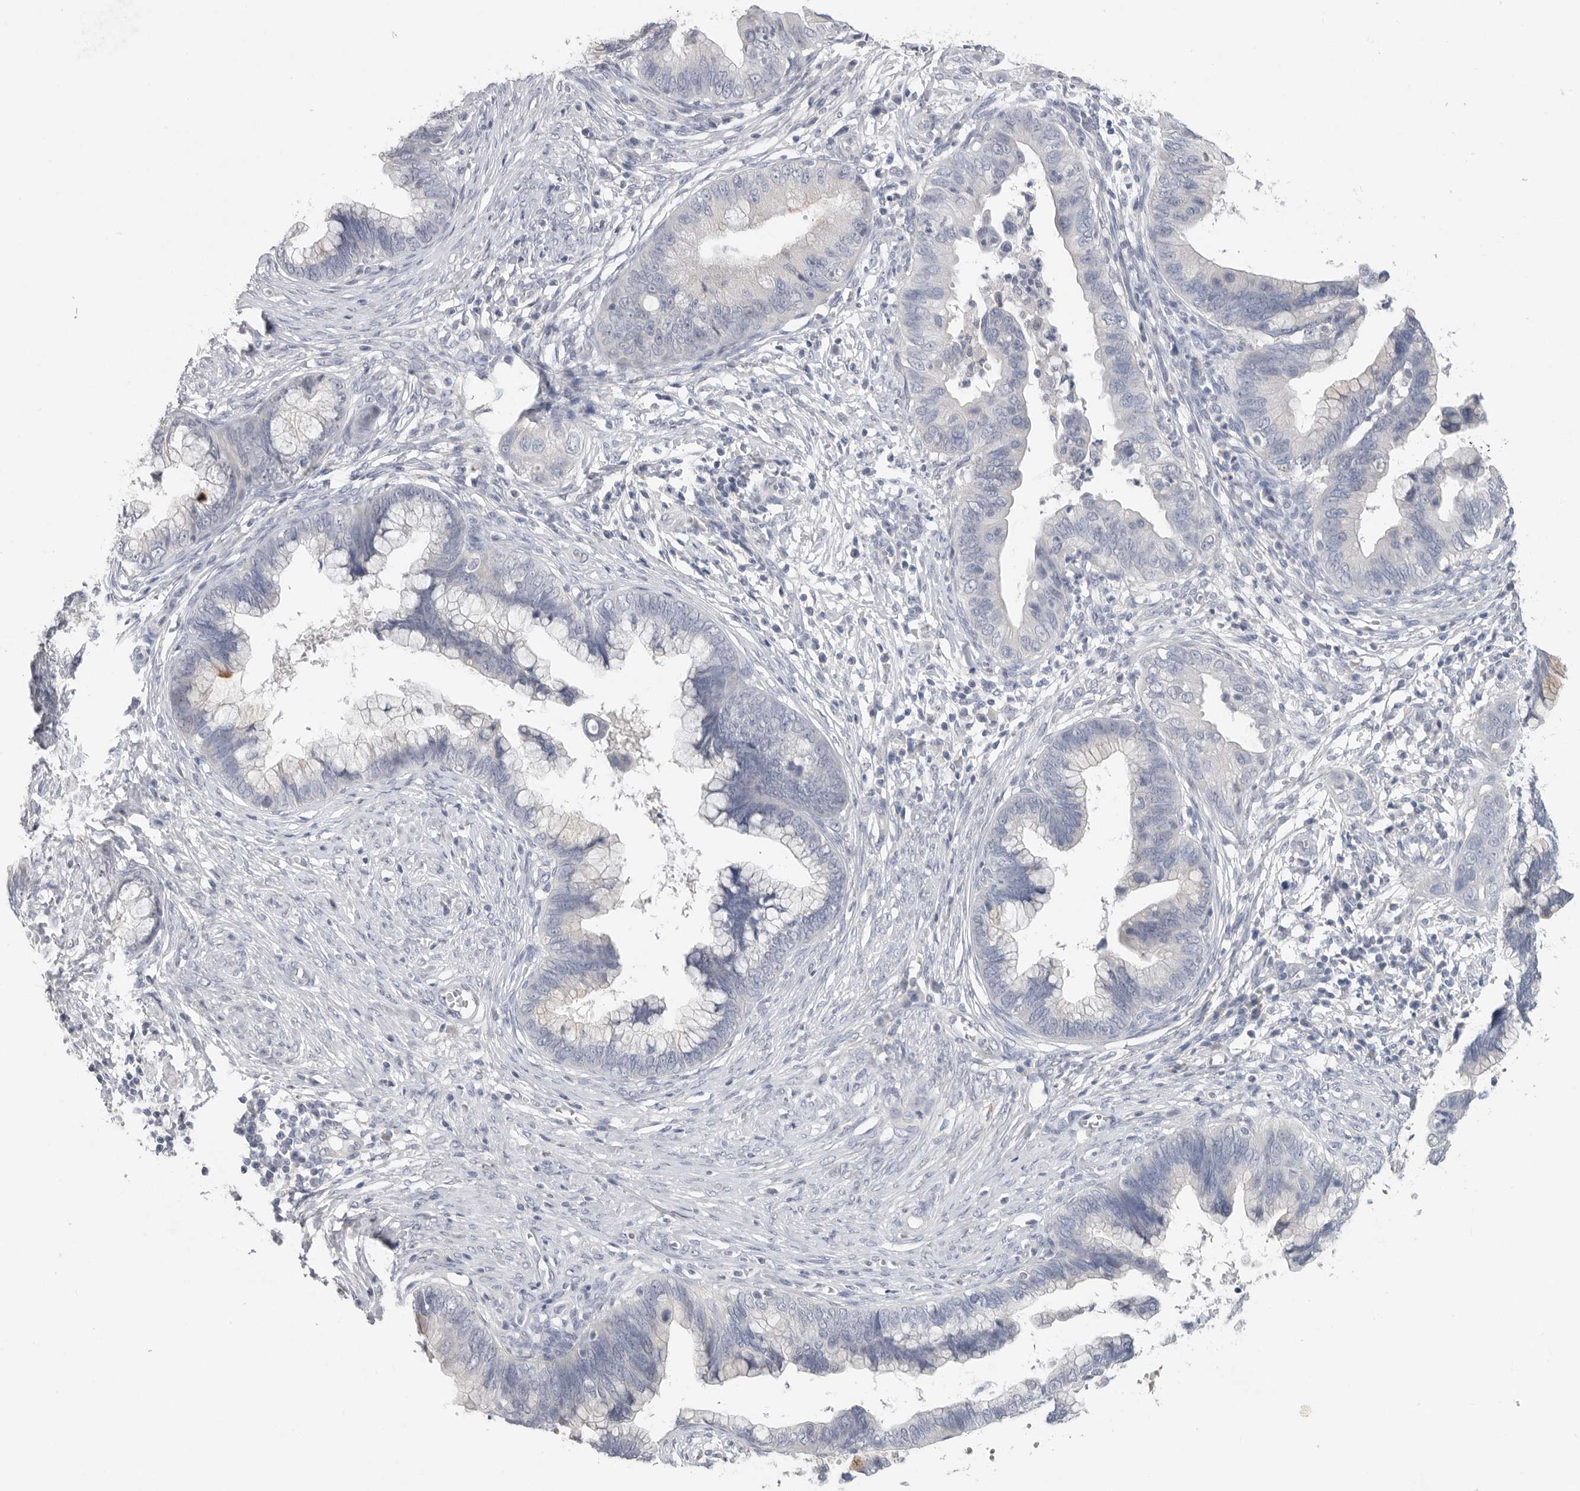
{"staining": {"intensity": "negative", "quantity": "none", "location": "none"}, "tissue": "cervical cancer", "cell_type": "Tumor cells", "image_type": "cancer", "snomed": [{"axis": "morphology", "description": "Adenocarcinoma, NOS"}, {"axis": "topography", "description": "Cervix"}], "caption": "The micrograph shows no significant positivity in tumor cells of cervical cancer (adenocarcinoma). Brightfield microscopy of IHC stained with DAB (3,3'-diaminobenzidine) (brown) and hematoxylin (blue), captured at high magnification.", "gene": "REG4", "patient": {"sex": "female", "age": 44}}